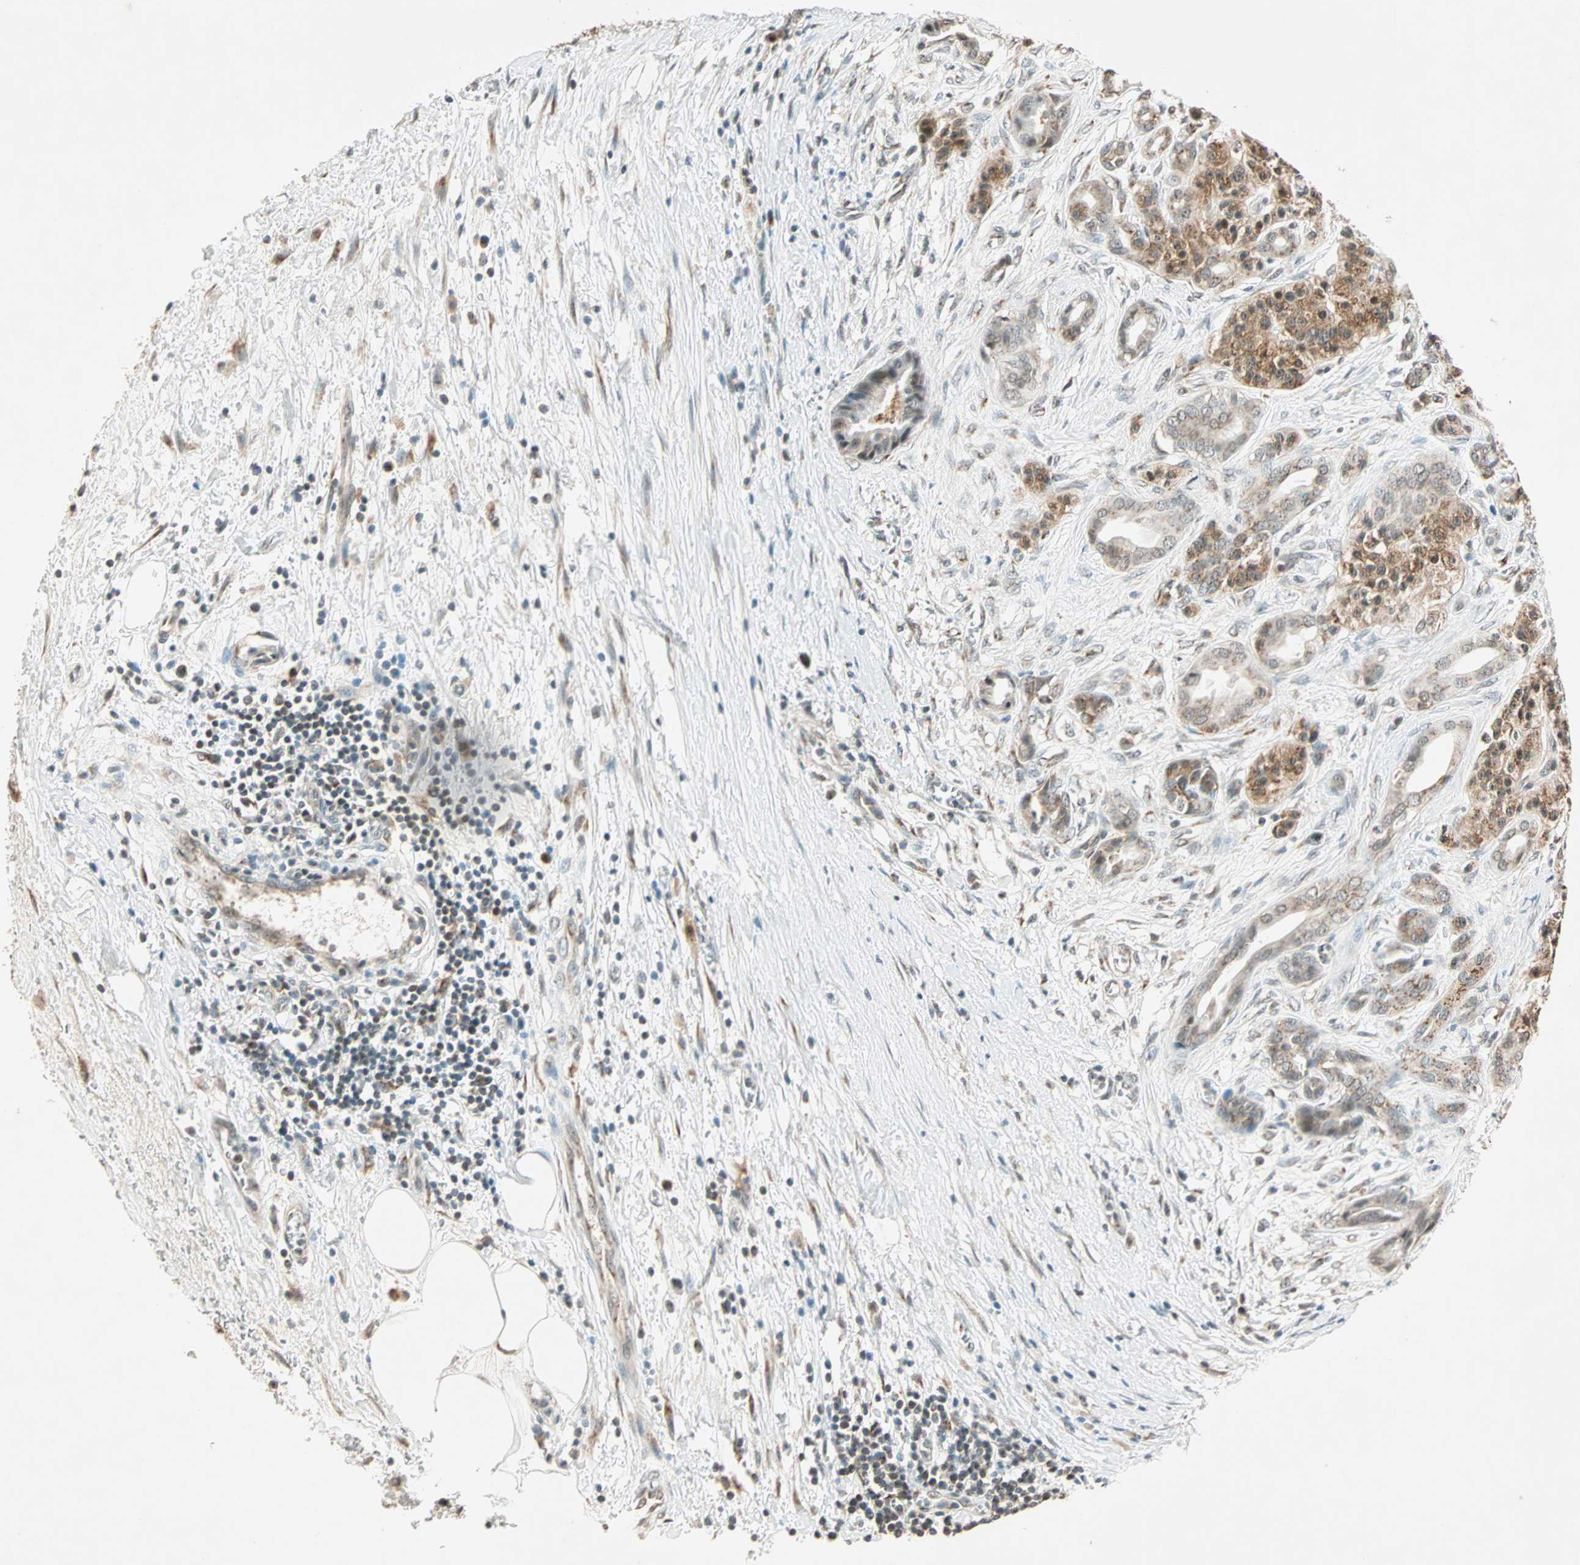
{"staining": {"intensity": "weak", "quantity": "<25%", "location": "cytoplasmic/membranous"}, "tissue": "pancreatic cancer", "cell_type": "Tumor cells", "image_type": "cancer", "snomed": [{"axis": "morphology", "description": "Adenocarcinoma, NOS"}, {"axis": "topography", "description": "Pancreas"}], "caption": "This is an IHC photomicrograph of adenocarcinoma (pancreatic). There is no positivity in tumor cells.", "gene": "PRDM2", "patient": {"sex": "male", "age": 59}}